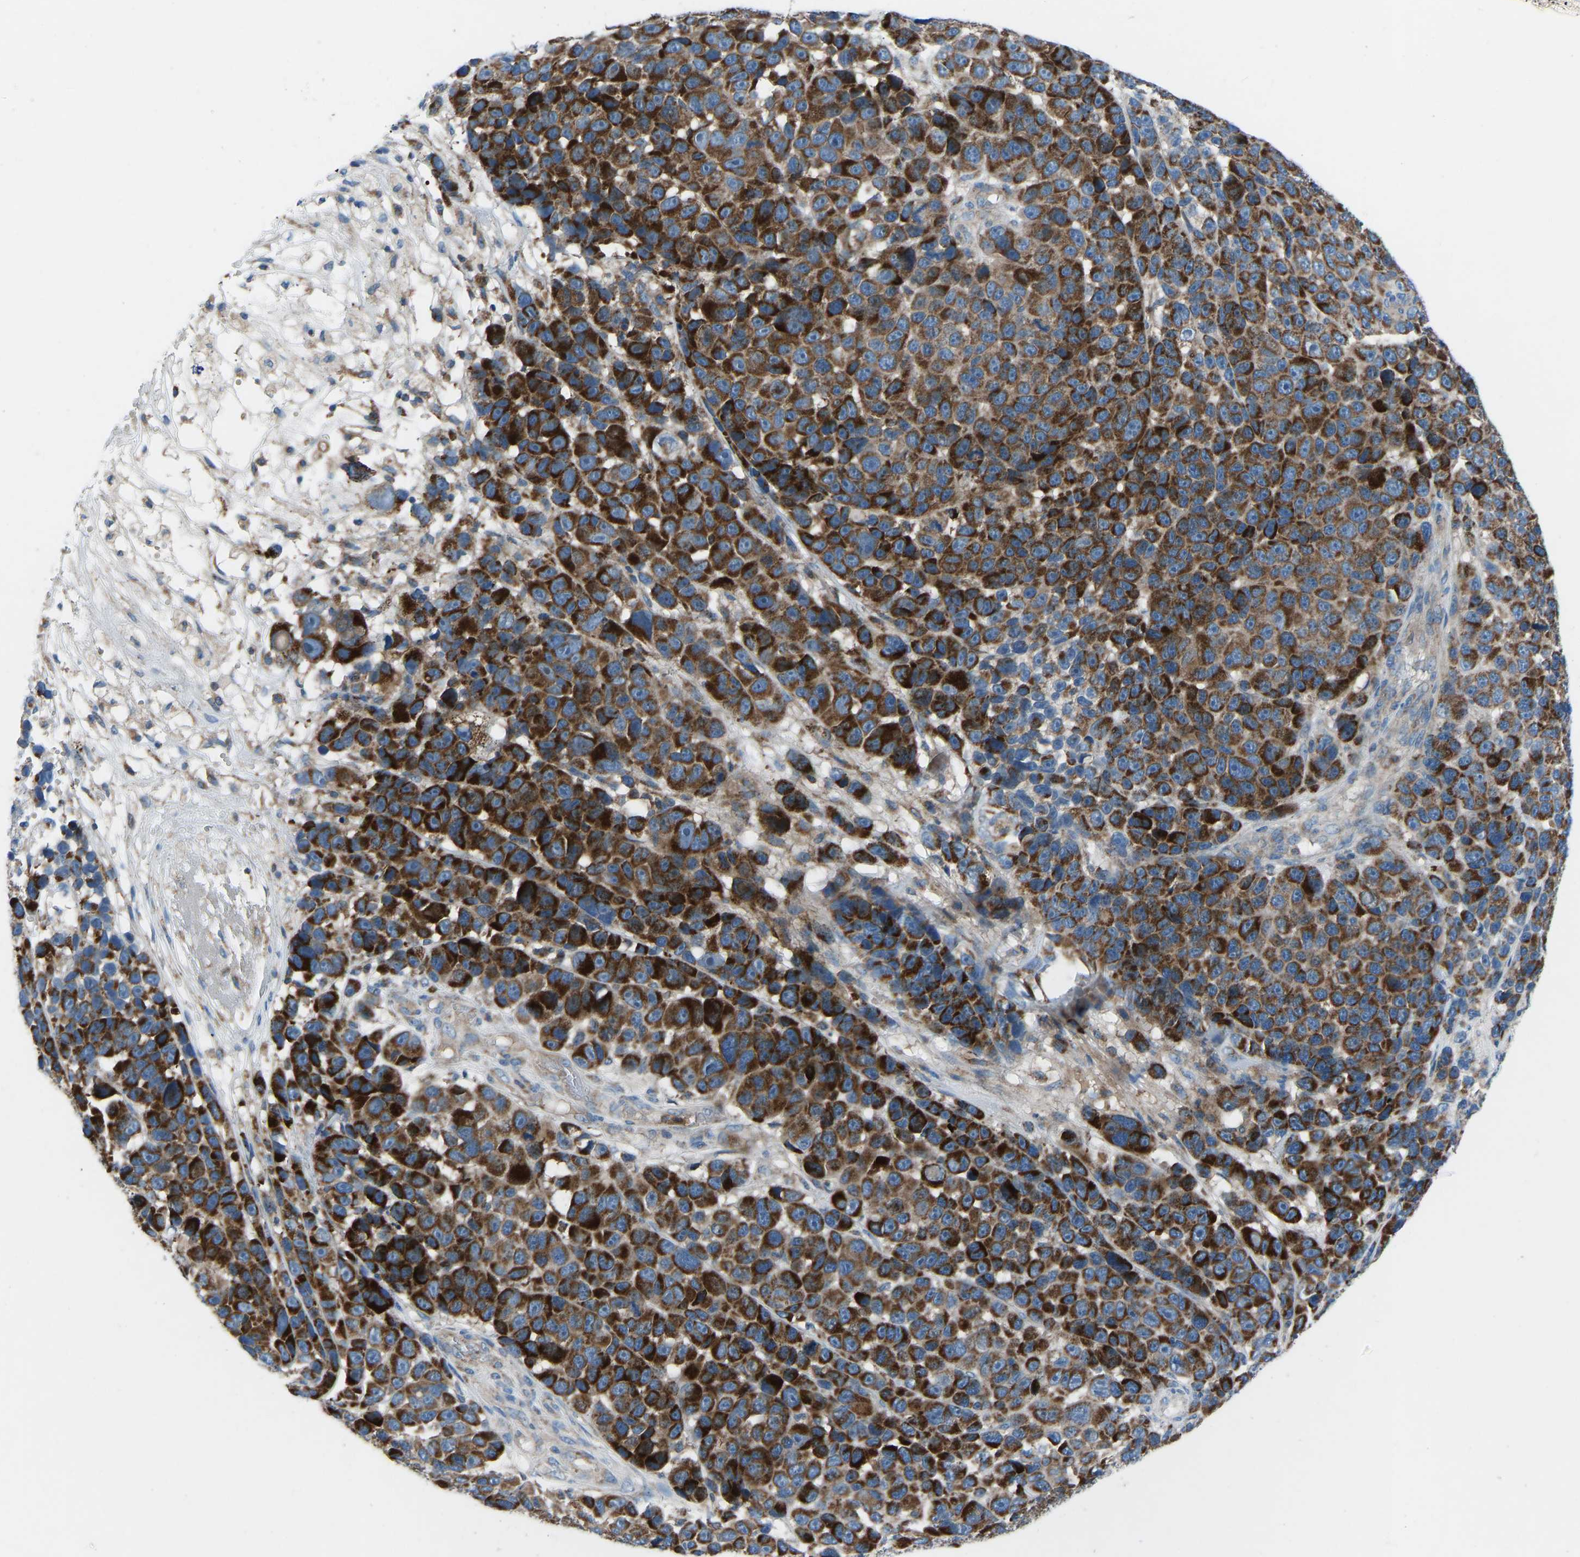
{"staining": {"intensity": "strong", "quantity": ">75%", "location": "cytoplasmic/membranous"}, "tissue": "melanoma", "cell_type": "Tumor cells", "image_type": "cancer", "snomed": [{"axis": "morphology", "description": "Malignant melanoma, NOS"}, {"axis": "topography", "description": "Skin"}], "caption": "A micrograph of malignant melanoma stained for a protein demonstrates strong cytoplasmic/membranous brown staining in tumor cells.", "gene": "GRK6", "patient": {"sex": "male", "age": 53}}